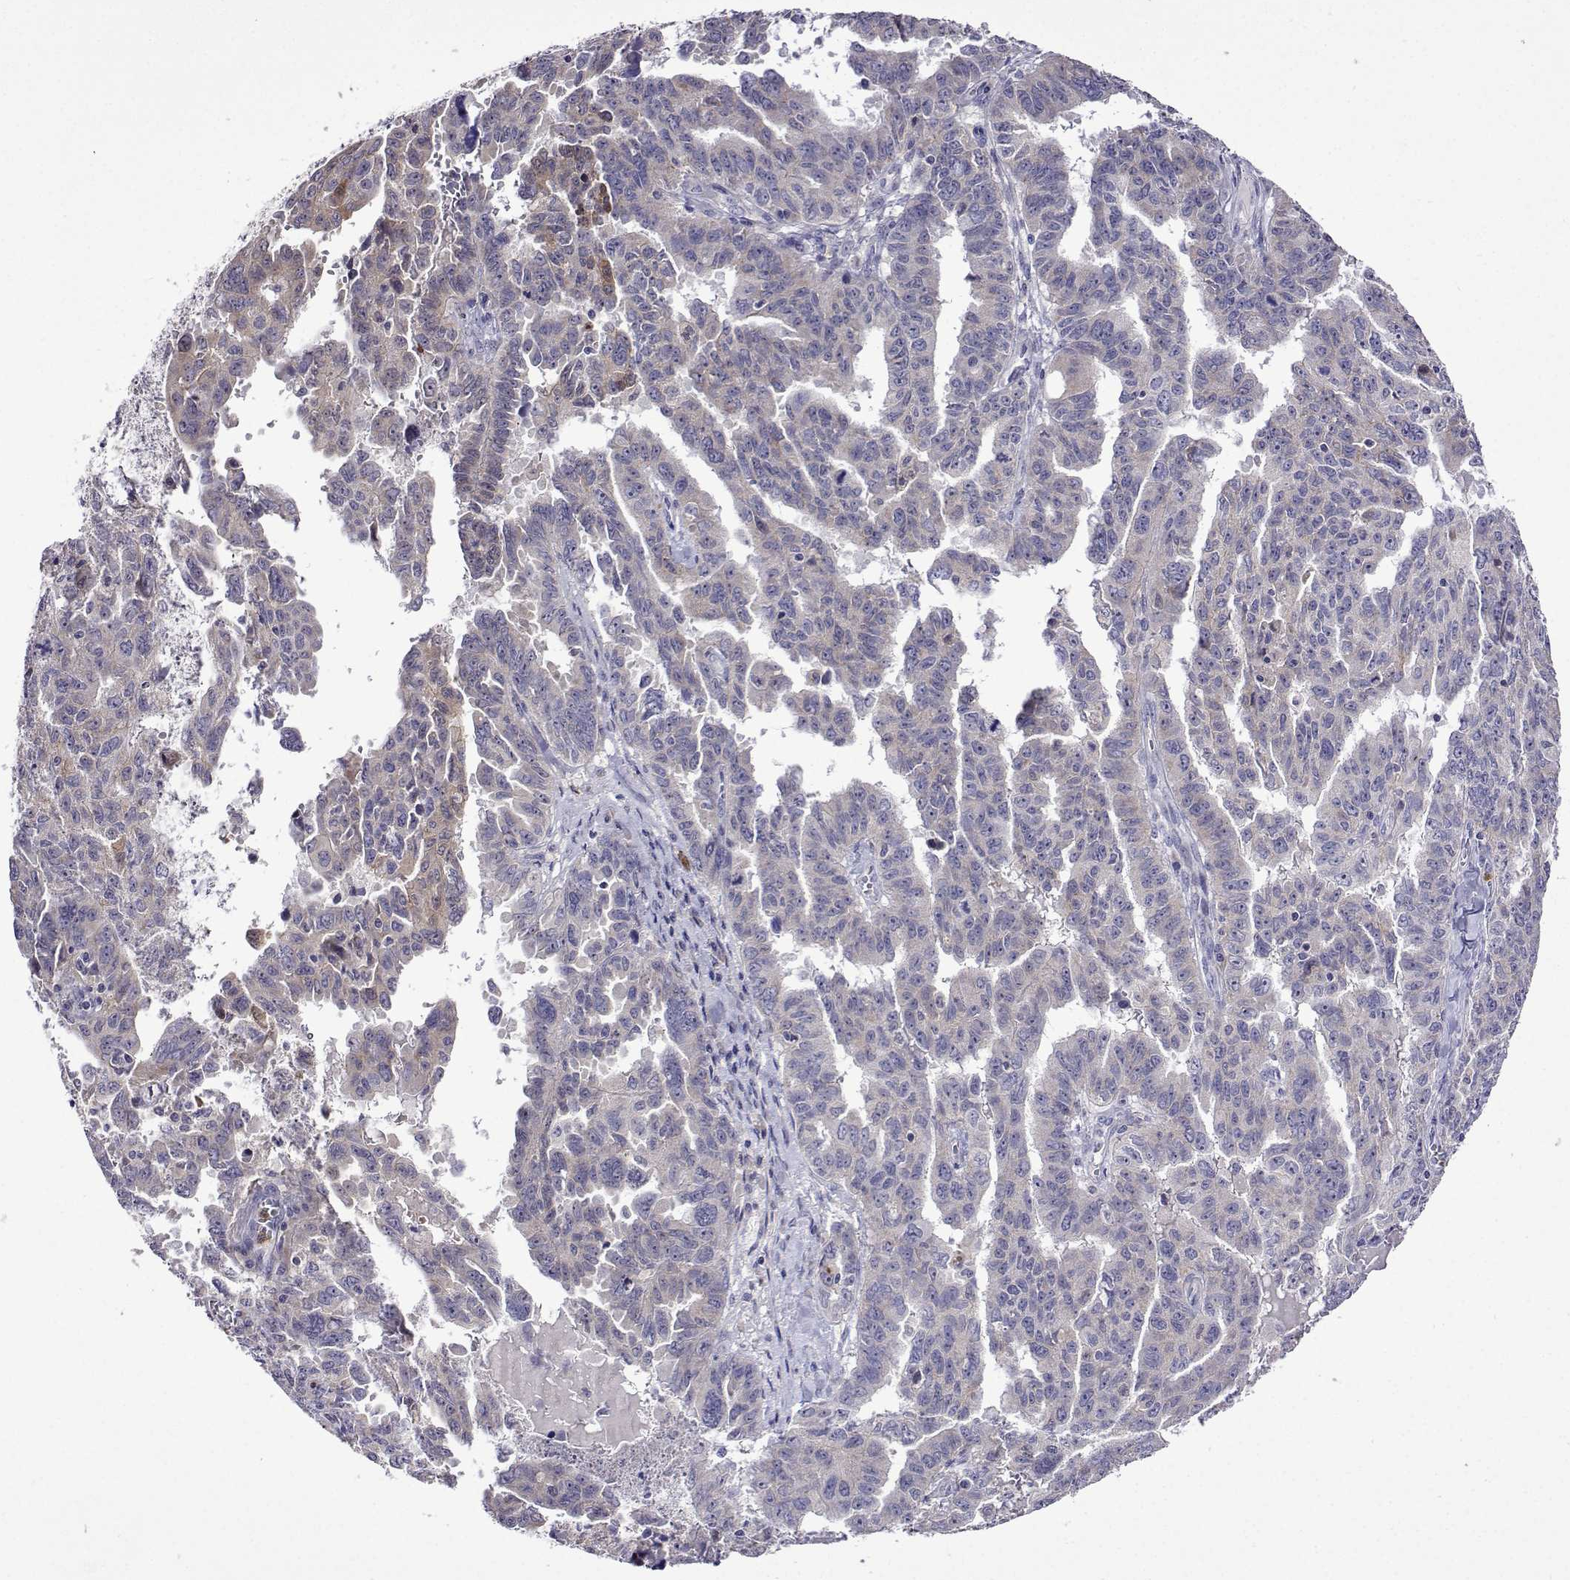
{"staining": {"intensity": "negative", "quantity": "none", "location": "none"}, "tissue": "ovarian cancer", "cell_type": "Tumor cells", "image_type": "cancer", "snomed": [{"axis": "morphology", "description": "Adenocarcinoma, NOS"}, {"axis": "morphology", "description": "Carcinoma, endometroid"}, {"axis": "topography", "description": "Ovary"}], "caption": "A micrograph of adenocarcinoma (ovarian) stained for a protein reveals no brown staining in tumor cells.", "gene": "SULT2A1", "patient": {"sex": "female", "age": 72}}